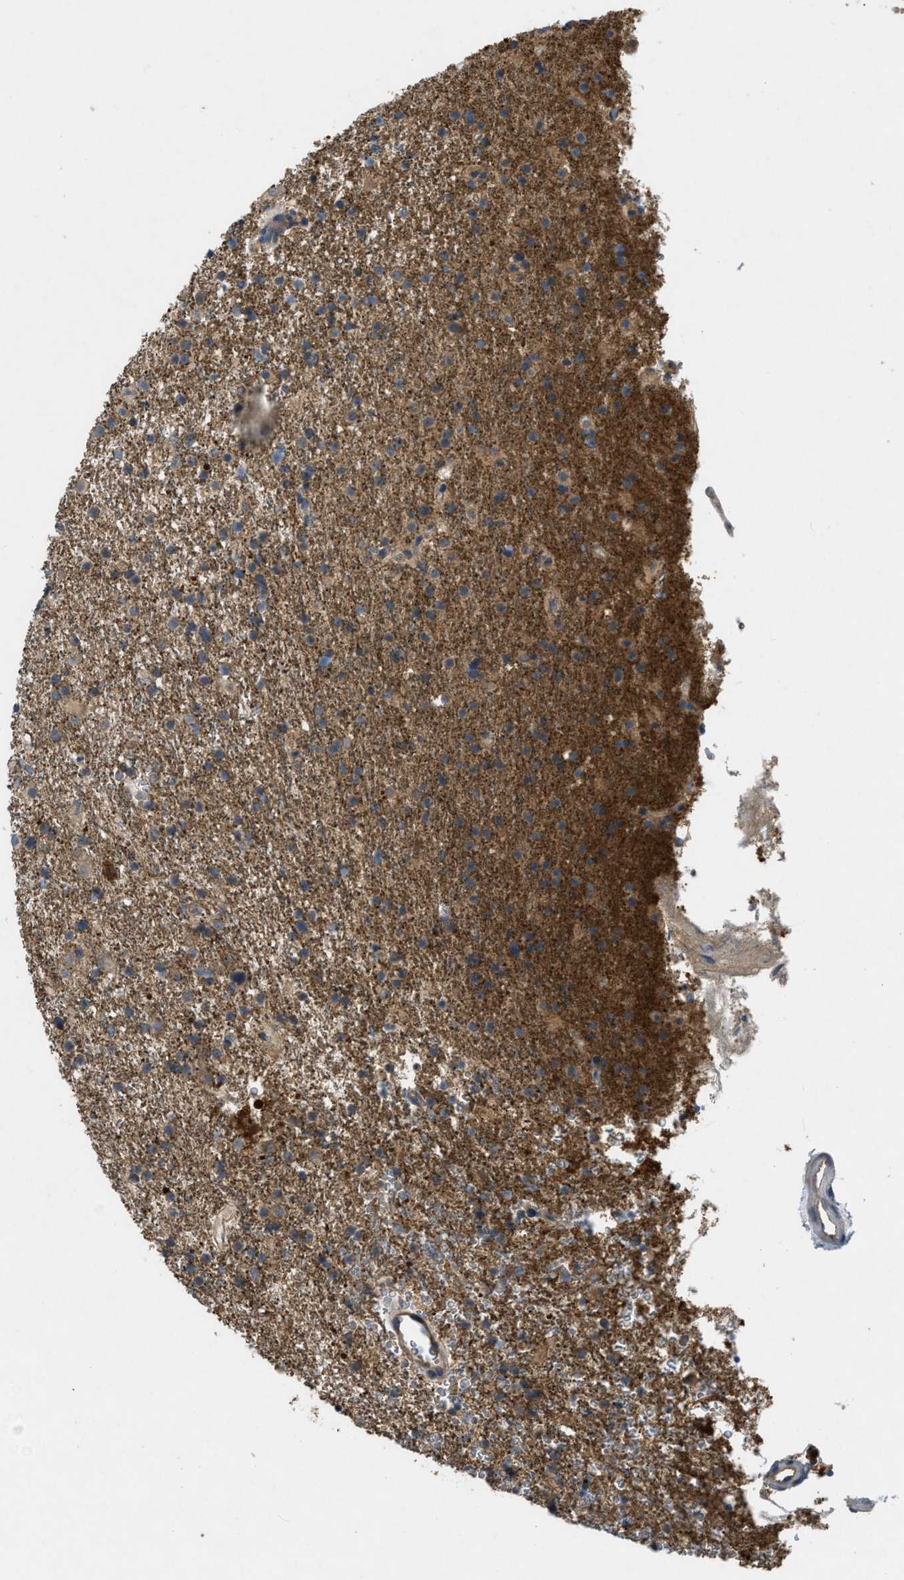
{"staining": {"intensity": "moderate", "quantity": "<25%", "location": "cytoplasmic/membranous"}, "tissue": "glioma", "cell_type": "Tumor cells", "image_type": "cancer", "snomed": [{"axis": "morphology", "description": "Glioma, malignant, Low grade"}, {"axis": "topography", "description": "Brain"}], "caption": "DAB immunohistochemical staining of malignant glioma (low-grade) shows moderate cytoplasmic/membranous protein expression in about <25% of tumor cells.", "gene": "PPP3CA", "patient": {"sex": "male", "age": 65}}